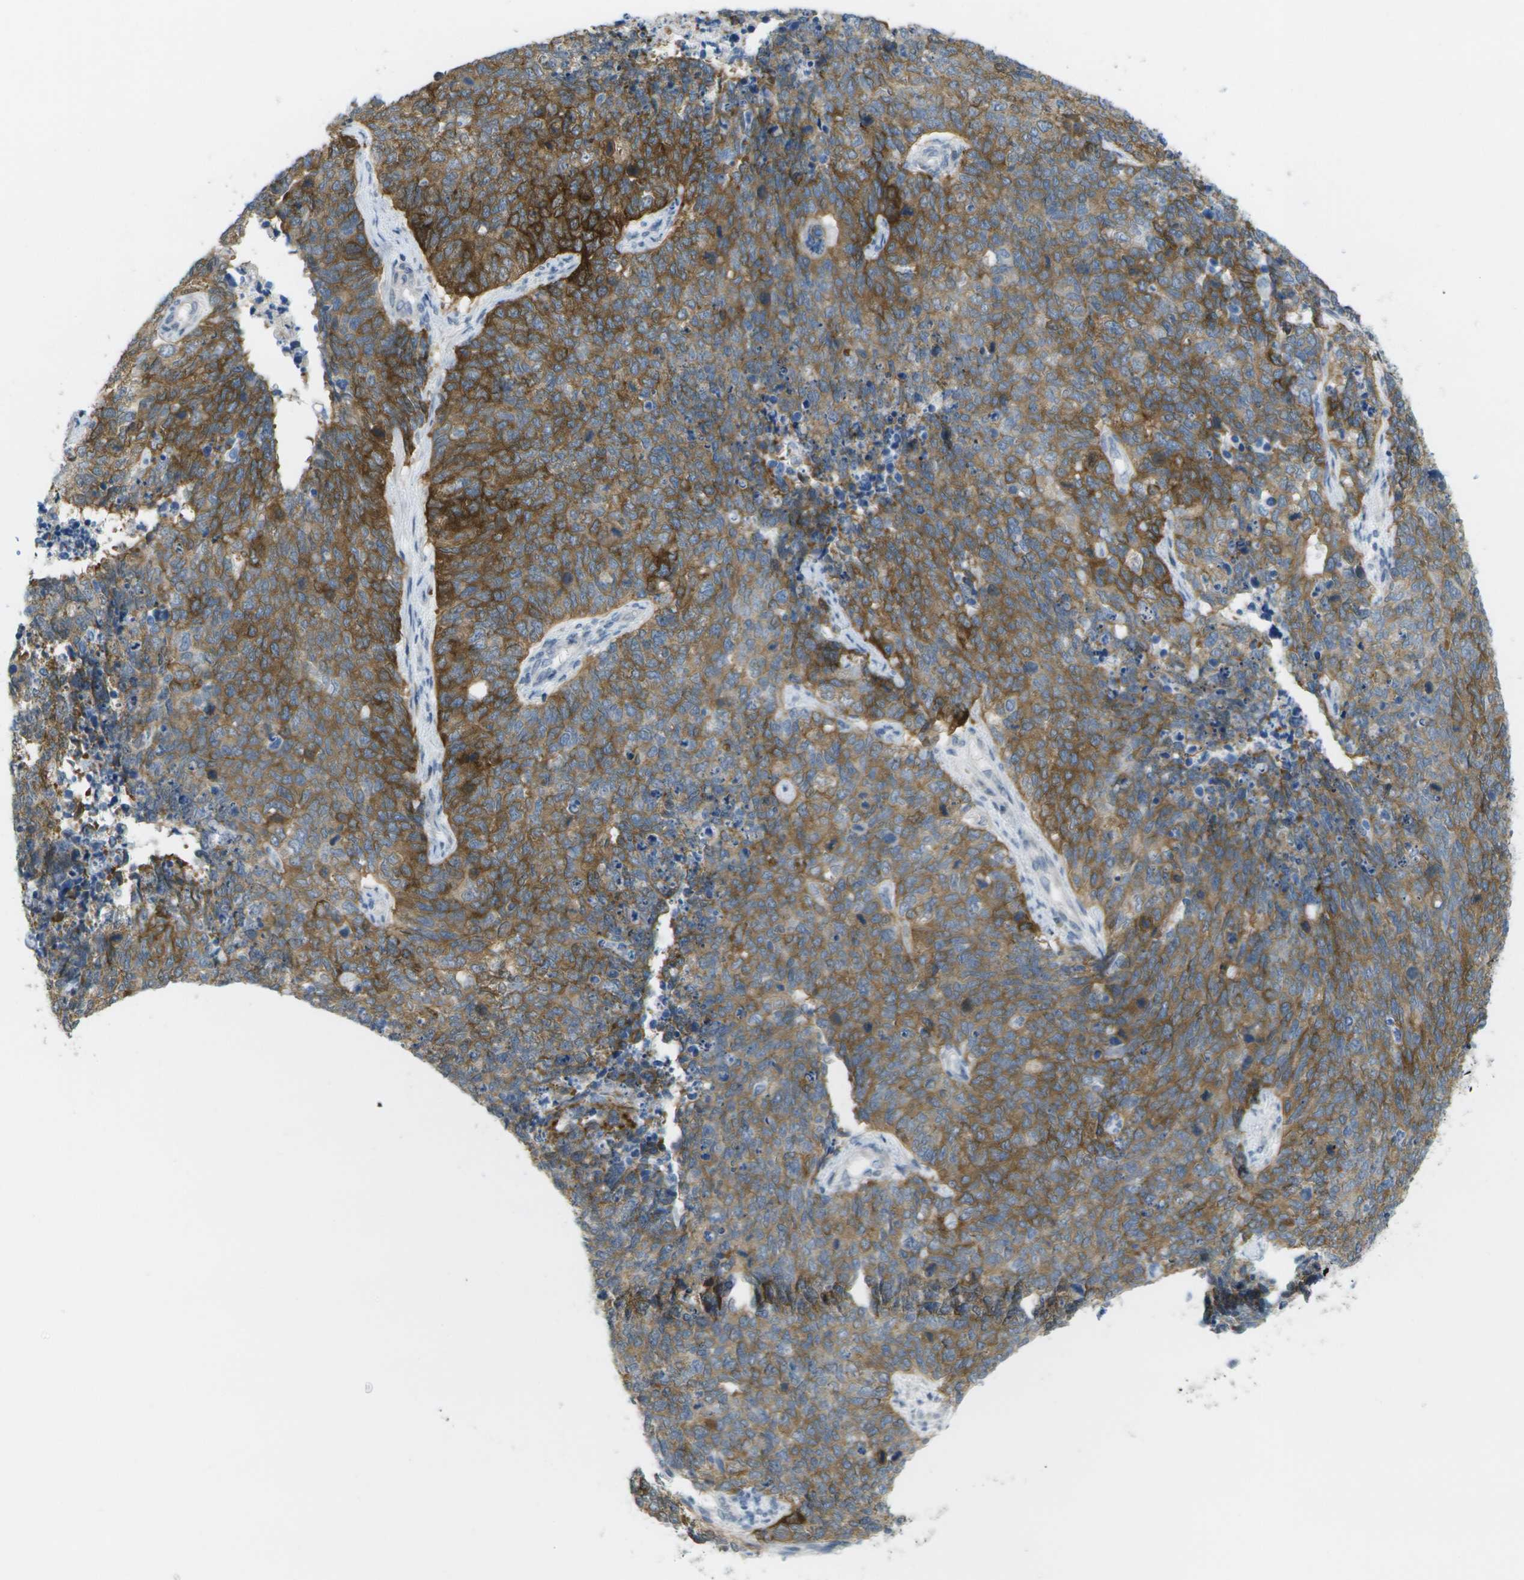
{"staining": {"intensity": "strong", "quantity": "25%-75%", "location": "cytoplasmic/membranous"}, "tissue": "cervical cancer", "cell_type": "Tumor cells", "image_type": "cancer", "snomed": [{"axis": "morphology", "description": "Squamous cell carcinoma, NOS"}, {"axis": "topography", "description": "Cervix"}], "caption": "Cervical squamous cell carcinoma stained for a protein (brown) exhibits strong cytoplasmic/membranous positive positivity in about 25%-75% of tumor cells.", "gene": "MARCHF8", "patient": {"sex": "female", "age": 63}}